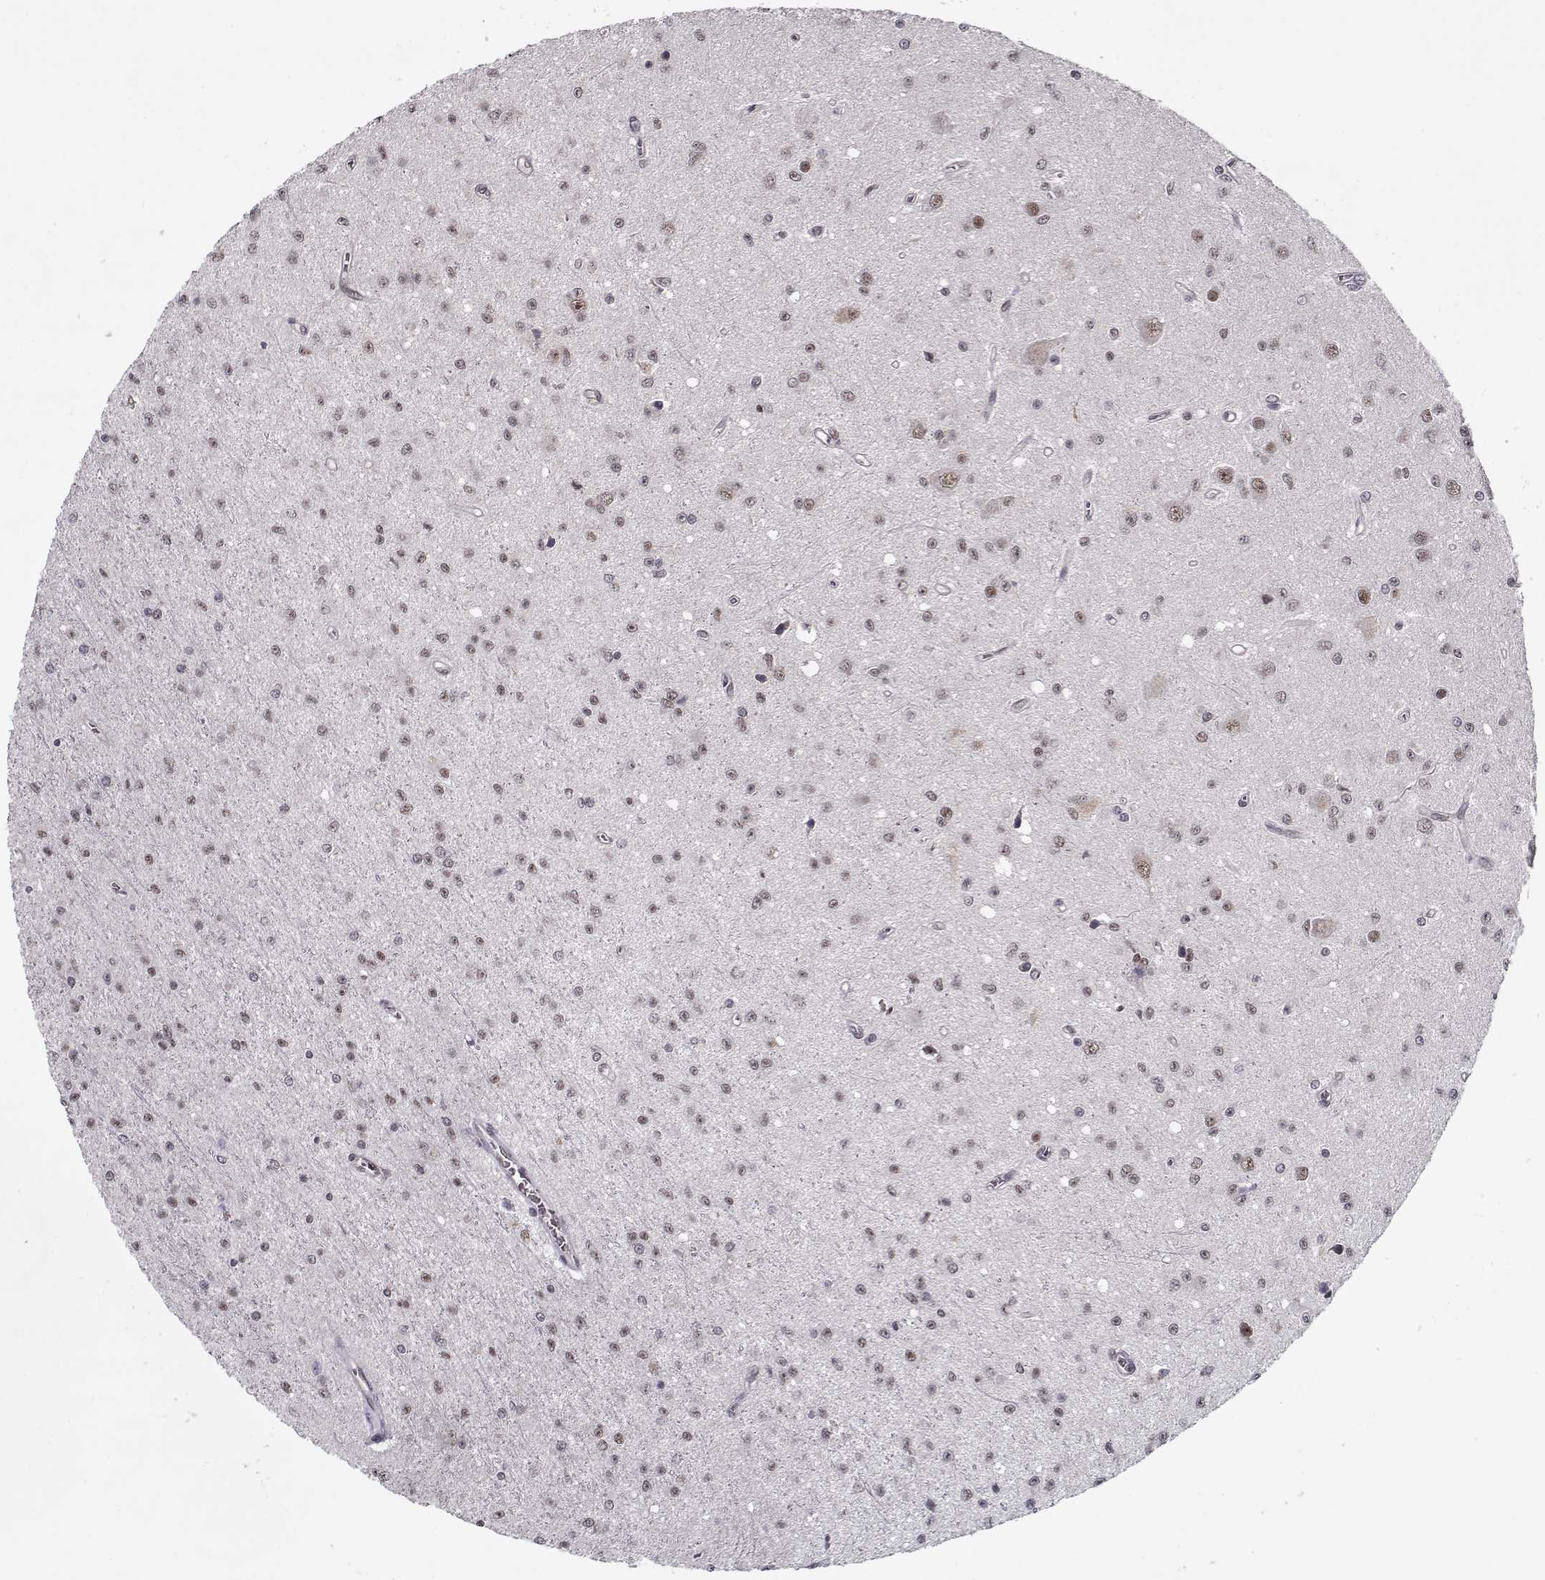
{"staining": {"intensity": "negative", "quantity": "none", "location": "none"}, "tissue": "glioma", "cell_type": "Tumor cells", "image_type": "cancer", "snomed": [{"axis": "morphology", "description": "Glioma, malignant, Low grade"}, {"axis": "topography", "description": "Brain"}], "caption": "The IHC histopathology image has no significant positivity in tumor cells of malignant glioma (low-grade) tissue. (DAB immunohistochemistry (IHC), high magnification).", "gene": "TESPA1", "patient": {"sex": "female", "age": 45}}